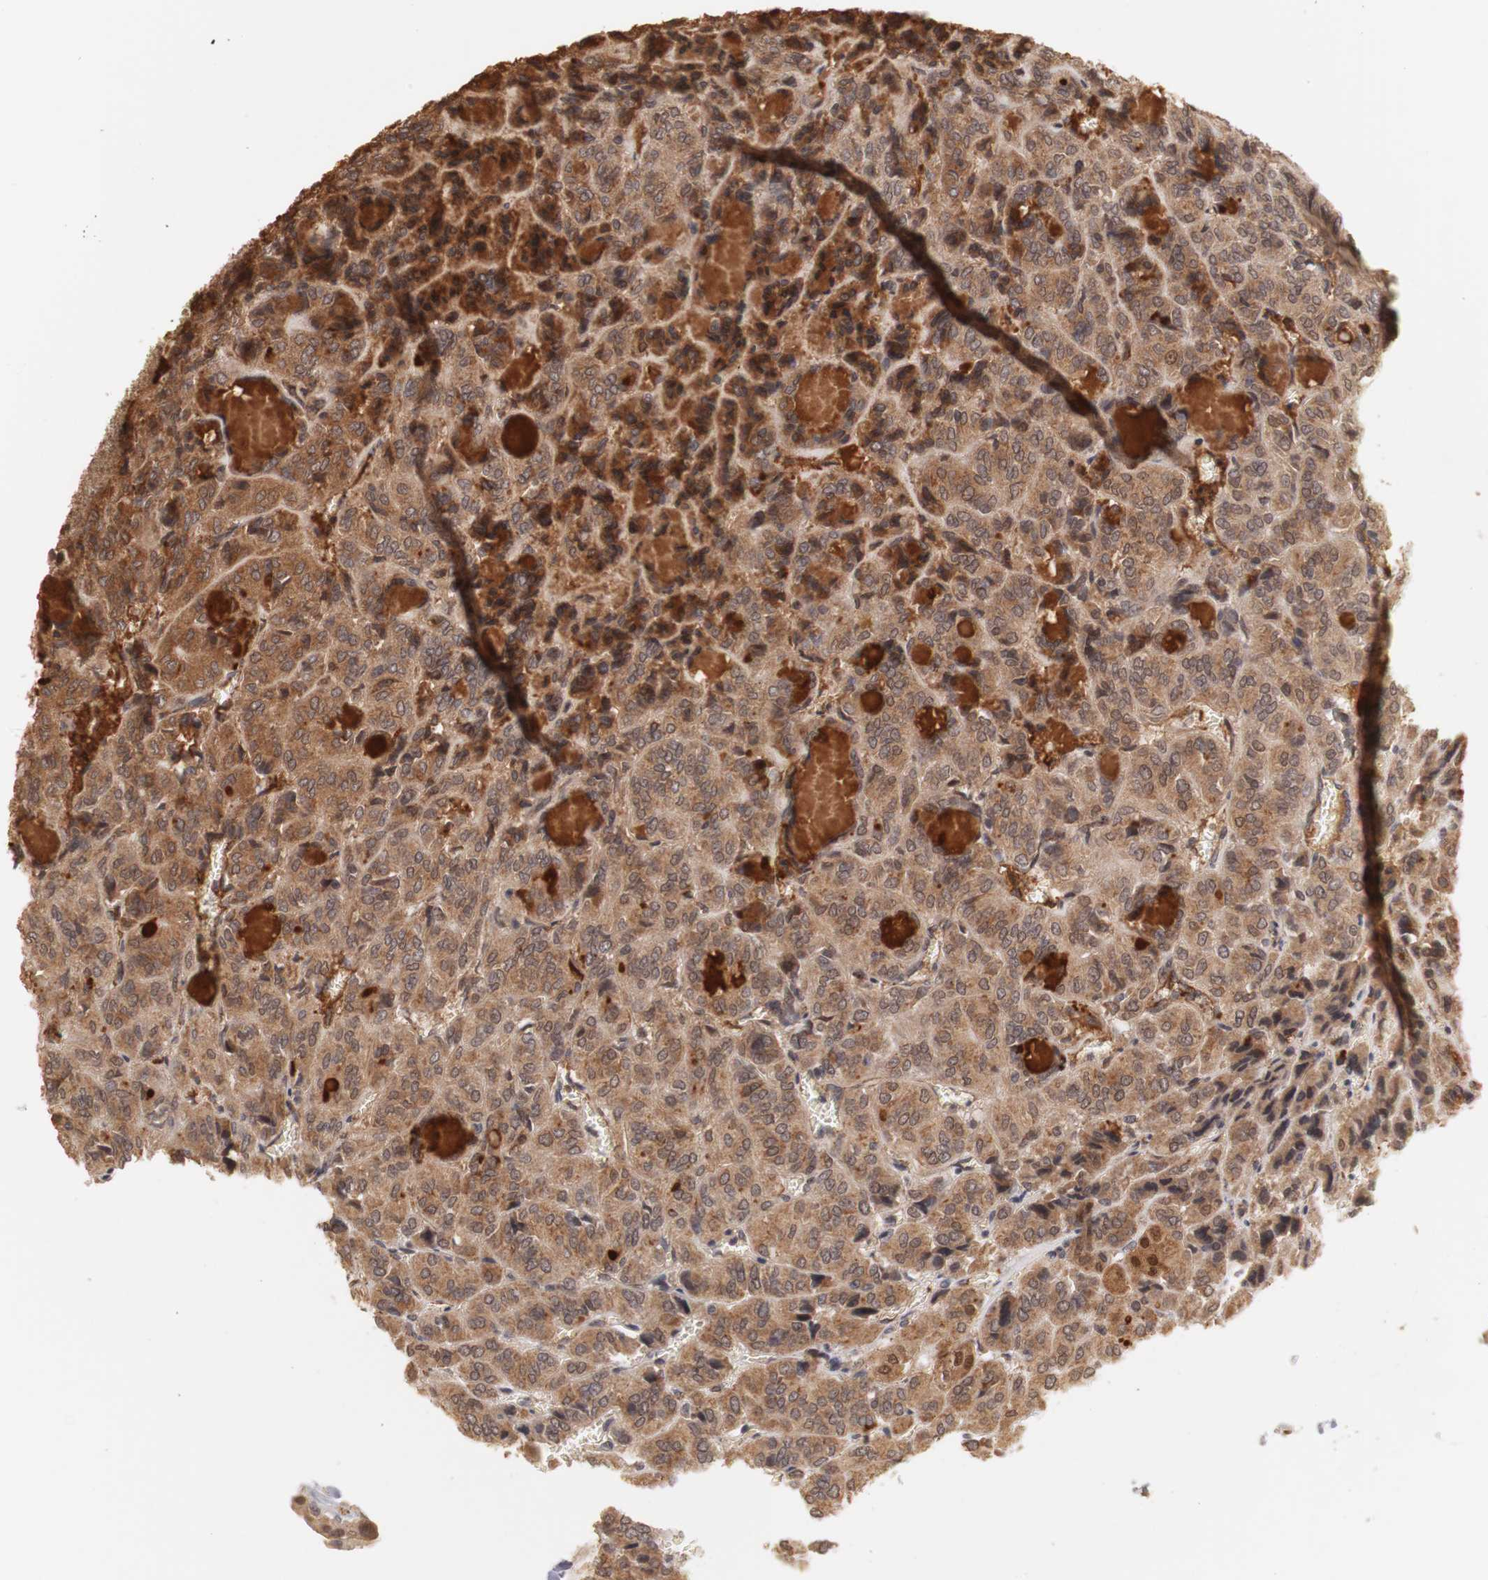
{"staining": {"intensity": "moderate", "quantity": ">75%", "location": "cytoplasmic/membranous,nuclear"}, "tissue": "thyroid cancer", "cell_type": "Tumor cells", "image_type": "cancer", "snomed": [{"axis": "morphology", "description": "Follicular adenoma carcinoma, NOS"}, {"axis": "topography", "description": "Thyroid gland"}], "caption": "Thyroid cancer (follicular adenoma carcinoma) tissue demonstrates moderate cytoplasmic/membranous and nuclear expression in approximately >75% of tumor cells", "gene": "PLEKHA1", "patient": {"sex": "female", "age": 71}}